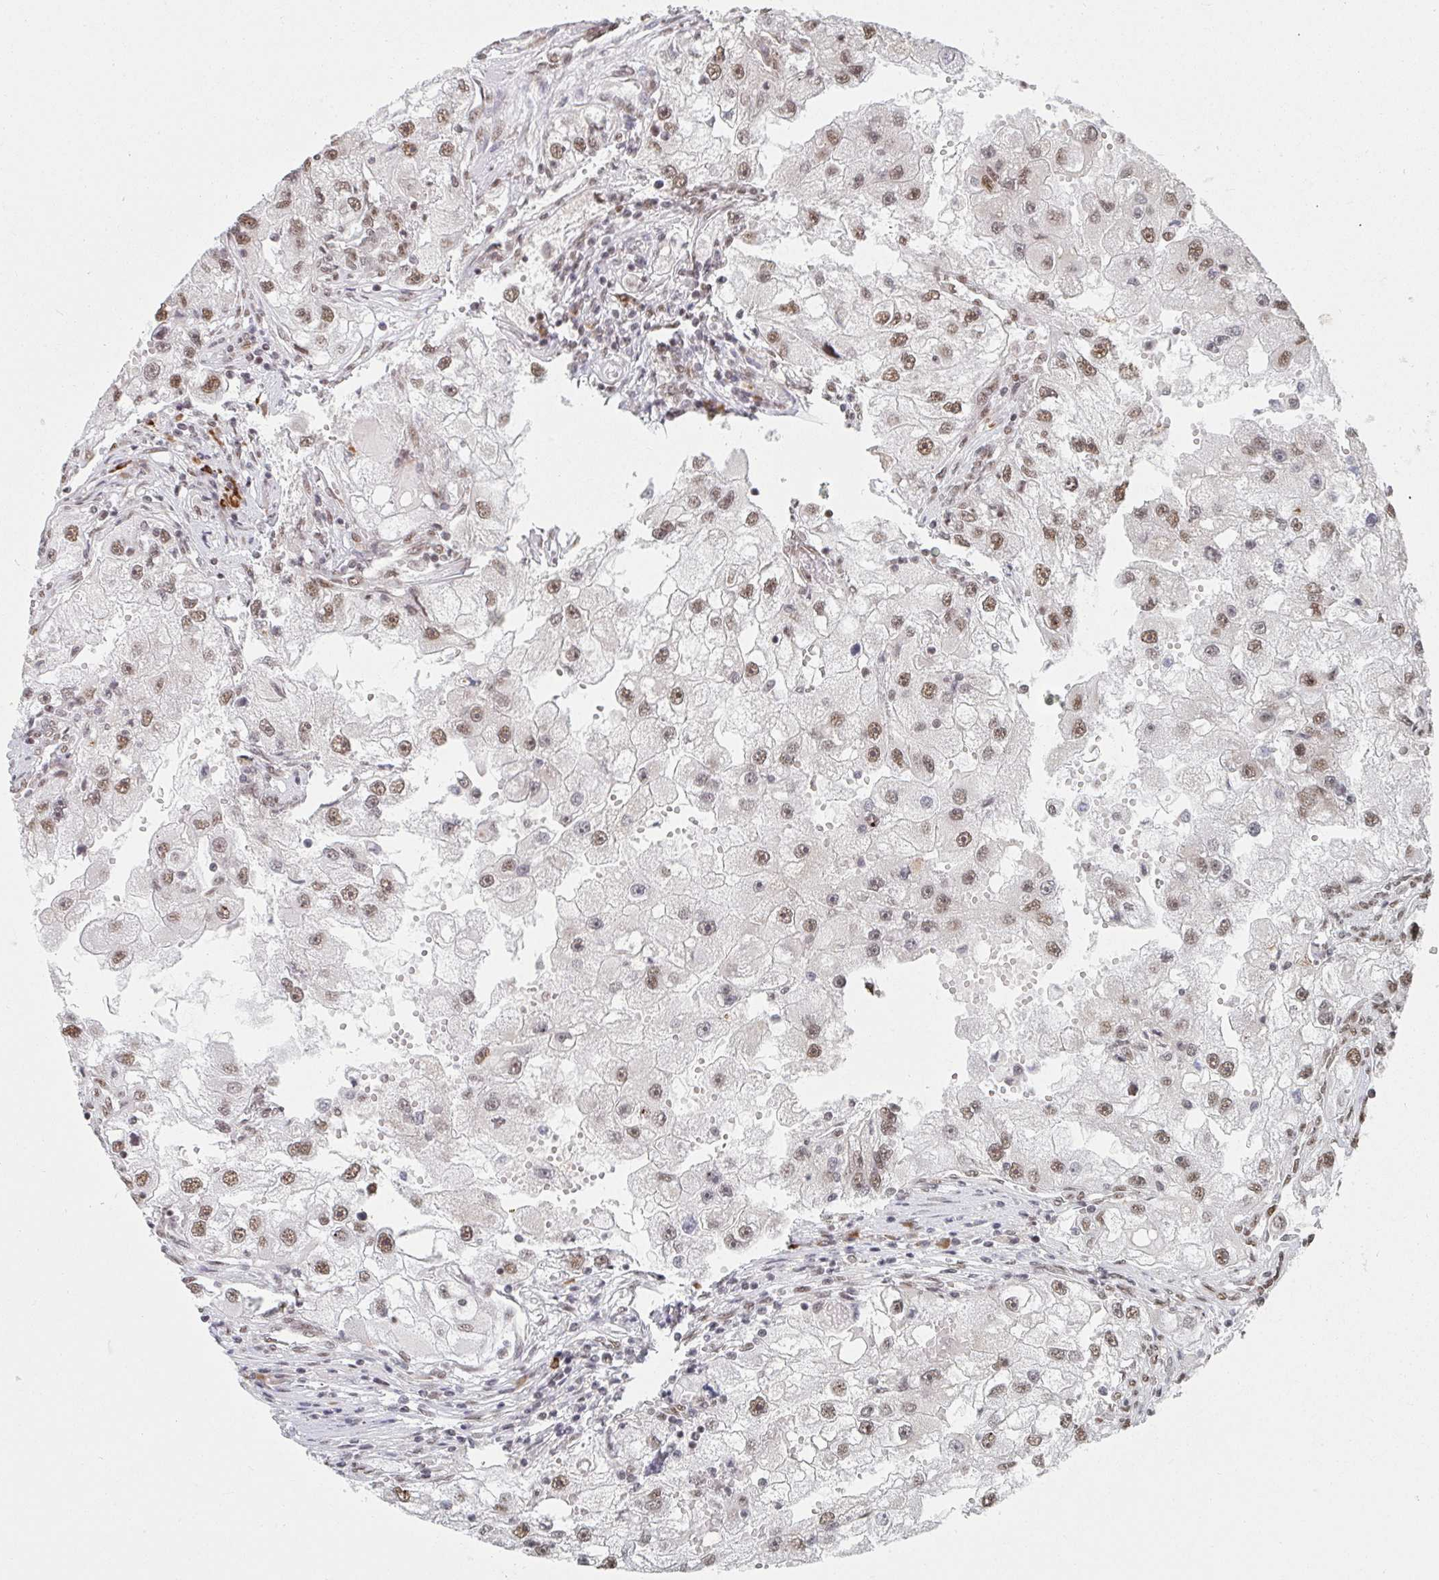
{"staining": {"intensity": "moderate", "quantity": ">75%", "location": "nuclear"}, "tissue": "renal cancer", "cell_type": "Tumor cells", "image_type": "cancer", "snomed": [{"axis": "morphology", "description": "Adenocarcinoma, NOS"}, {"axis": "topography", "description": "Kidney"}], "caption": "Renal adenocarcinoma tissue exhibits moderate nuclear staining in about >75% of tumor cells, visualized by immunohistochemistry.", "gene": "MBNL1", "patient": {"sex": "male", "age": 63}}